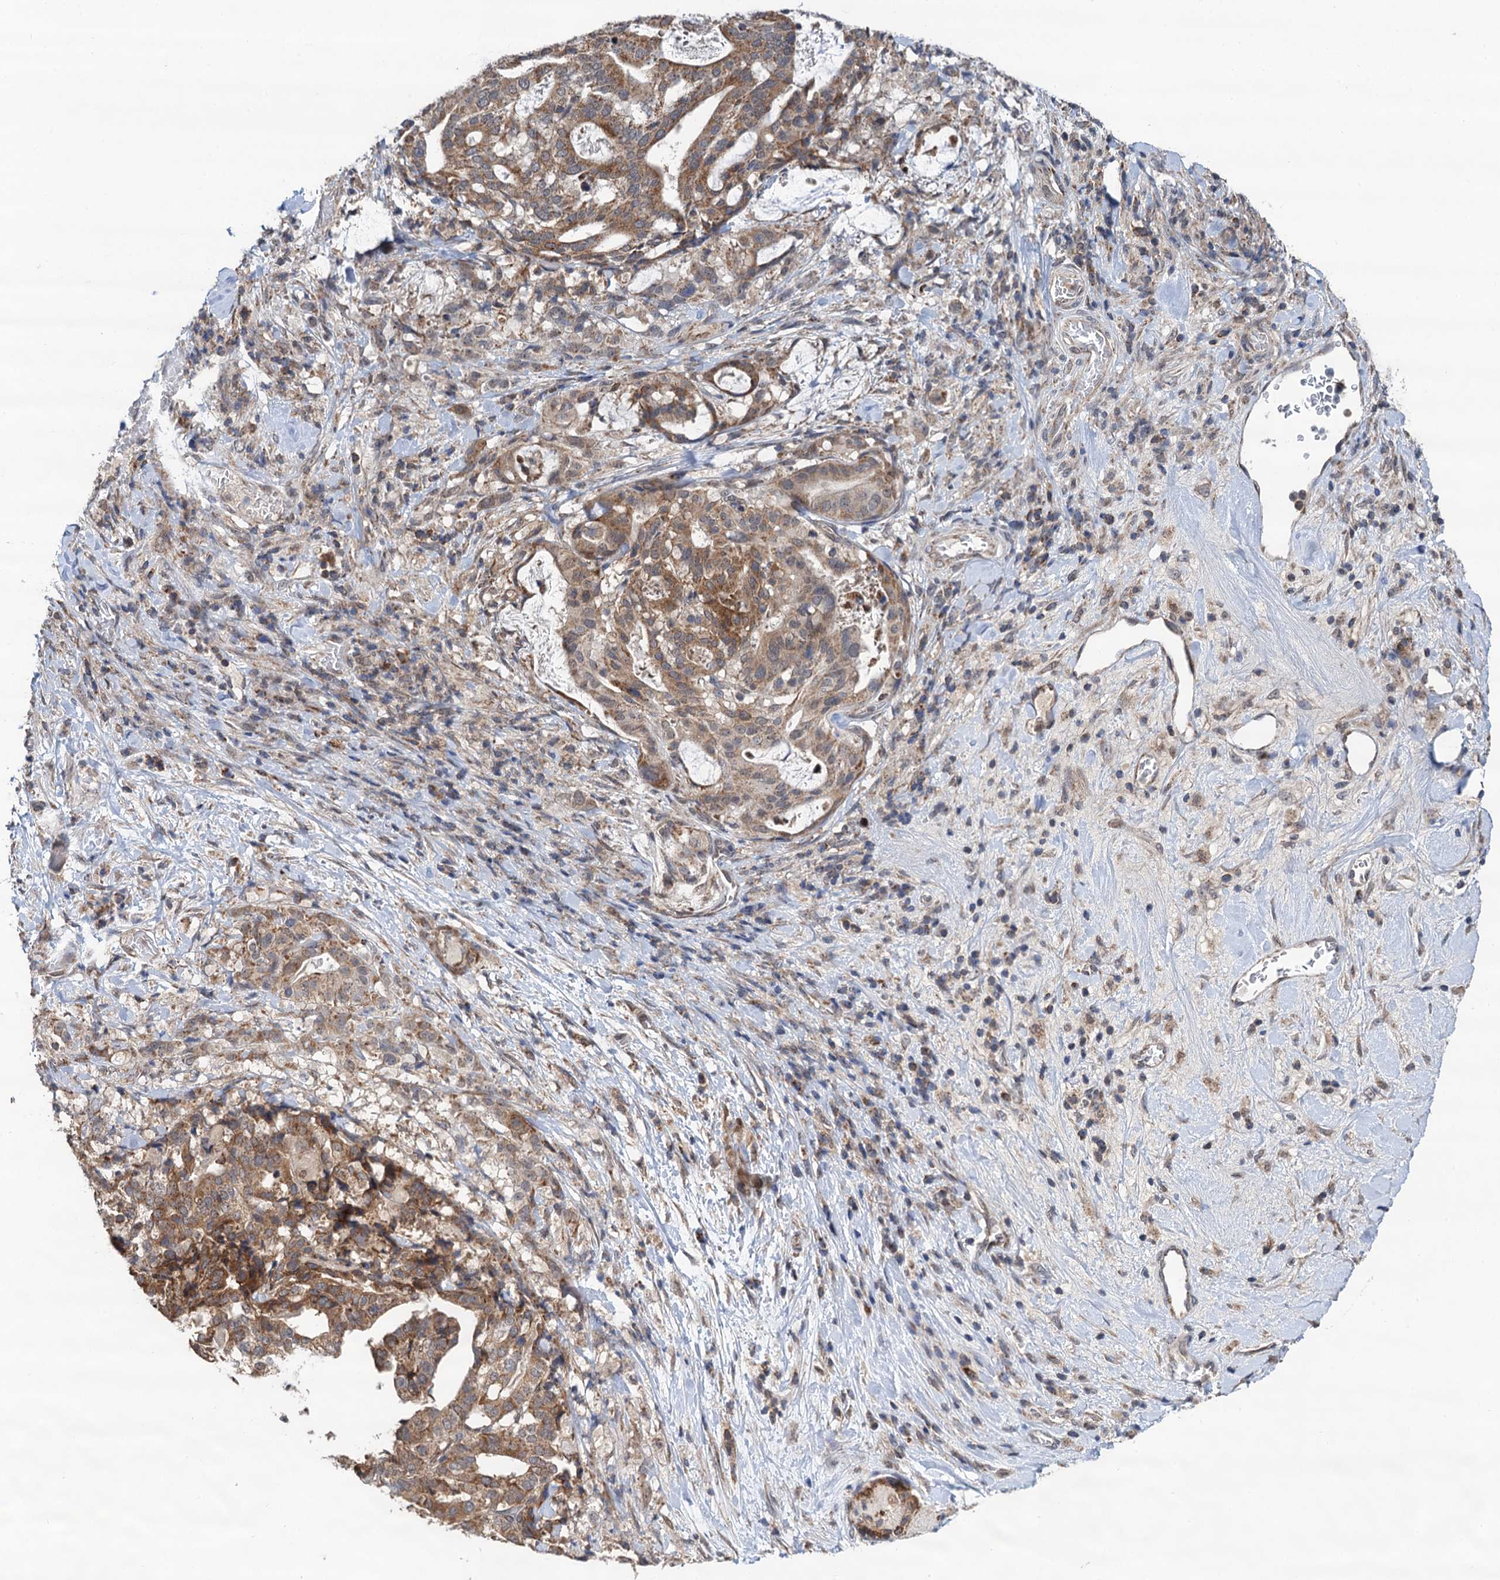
{"staining": {"intensity": "moderate", "quantity": ">75%", "location": "cytoplasmic/membranous"}, "tissue": "stomach cancer", "cell_type": "Tumor cells", "image_type": "cancer", "snomed": [{"axis": "morphology", "description": "Adenocarcinoma, NOS"}, {"axis": "topography", "description": "Stomach"}], "caption": "Tumor cells reveal medium levels of moderate cytoplasmic/membranous staining in about >75% of cells in adenocarcinoma (stomach).", "gene": "CMPK2", "patient": {"sex": "male", "age": 48}}